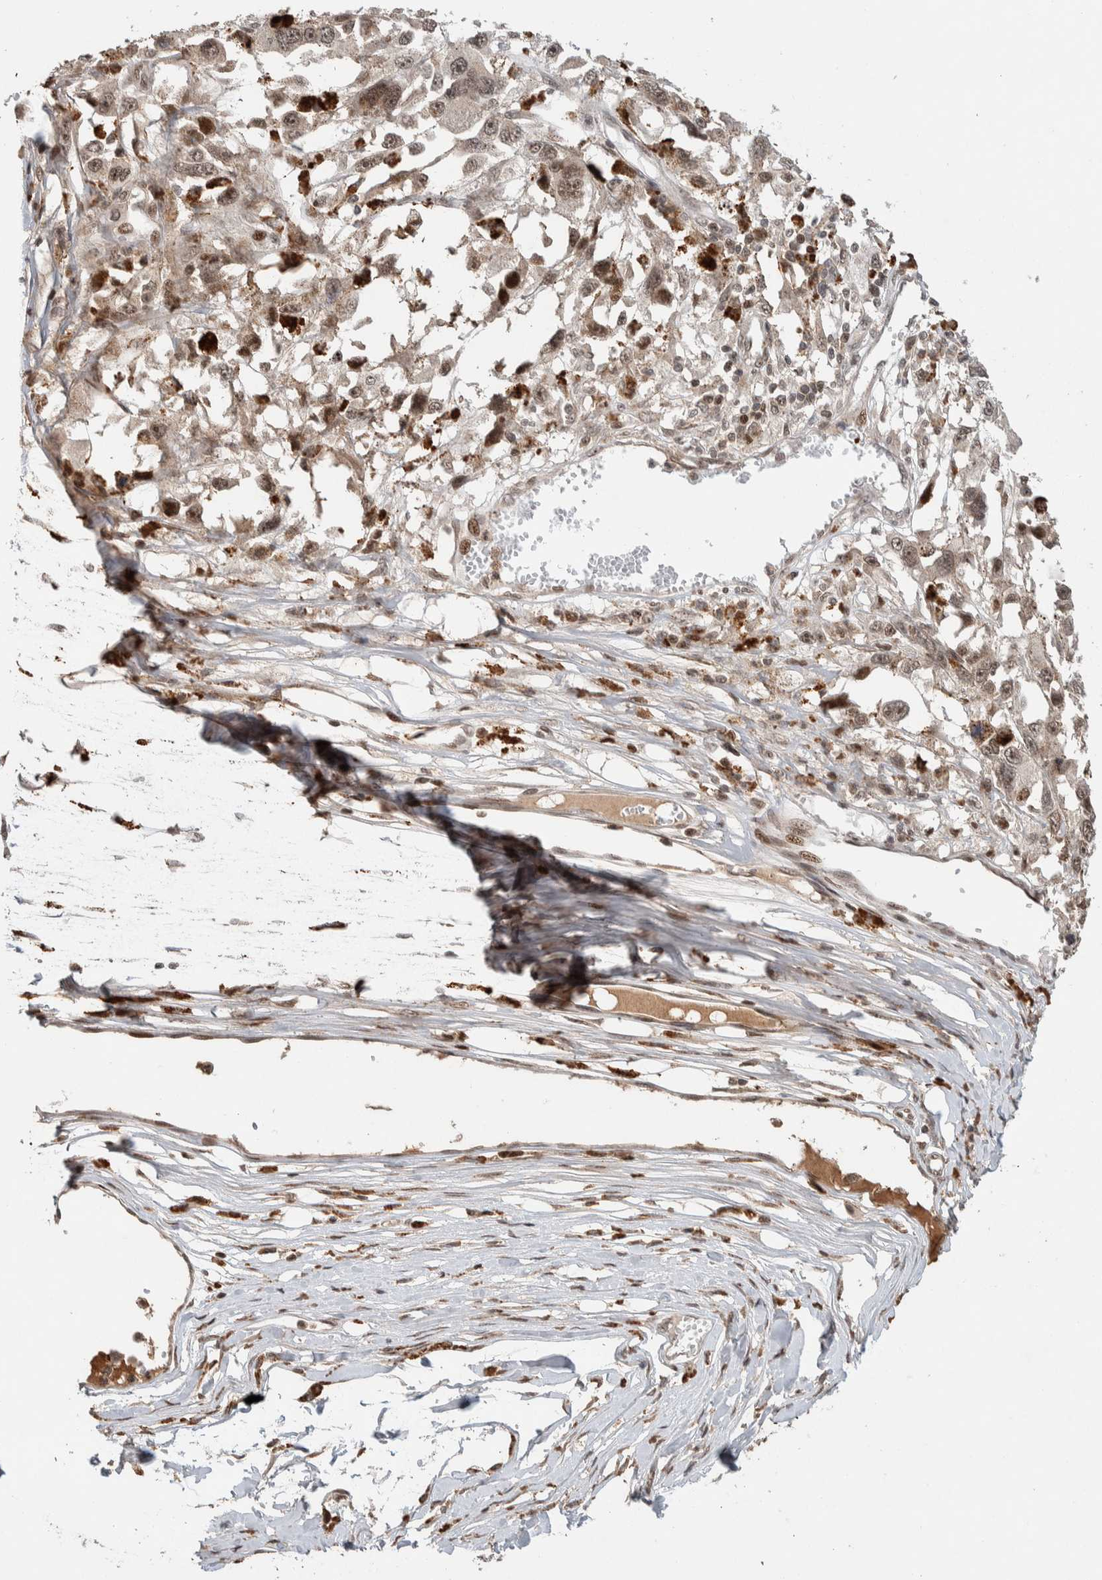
{"staining": {"intensity": "weak", "quantity": ">75%", "location": "nuclear"}, "tissue": "melanoma", "cell_type": "Tumor cells", "image_type": "cancer", "snomed": [{"axis": "morphology", "description": "Malignant melanoma, Metastatic site"}, {"axis": "topography", "description": "Lymph node"}], "caption": "This photomicrograph demonstrates melanoma stained with IHC to label a protein in brown. The nuclear of tumor cells show weak positivity for the protein. Nuclei are counter-stained blue.", "gene": "ZNF521", "patient": {"sex": "male", "age": 59}}